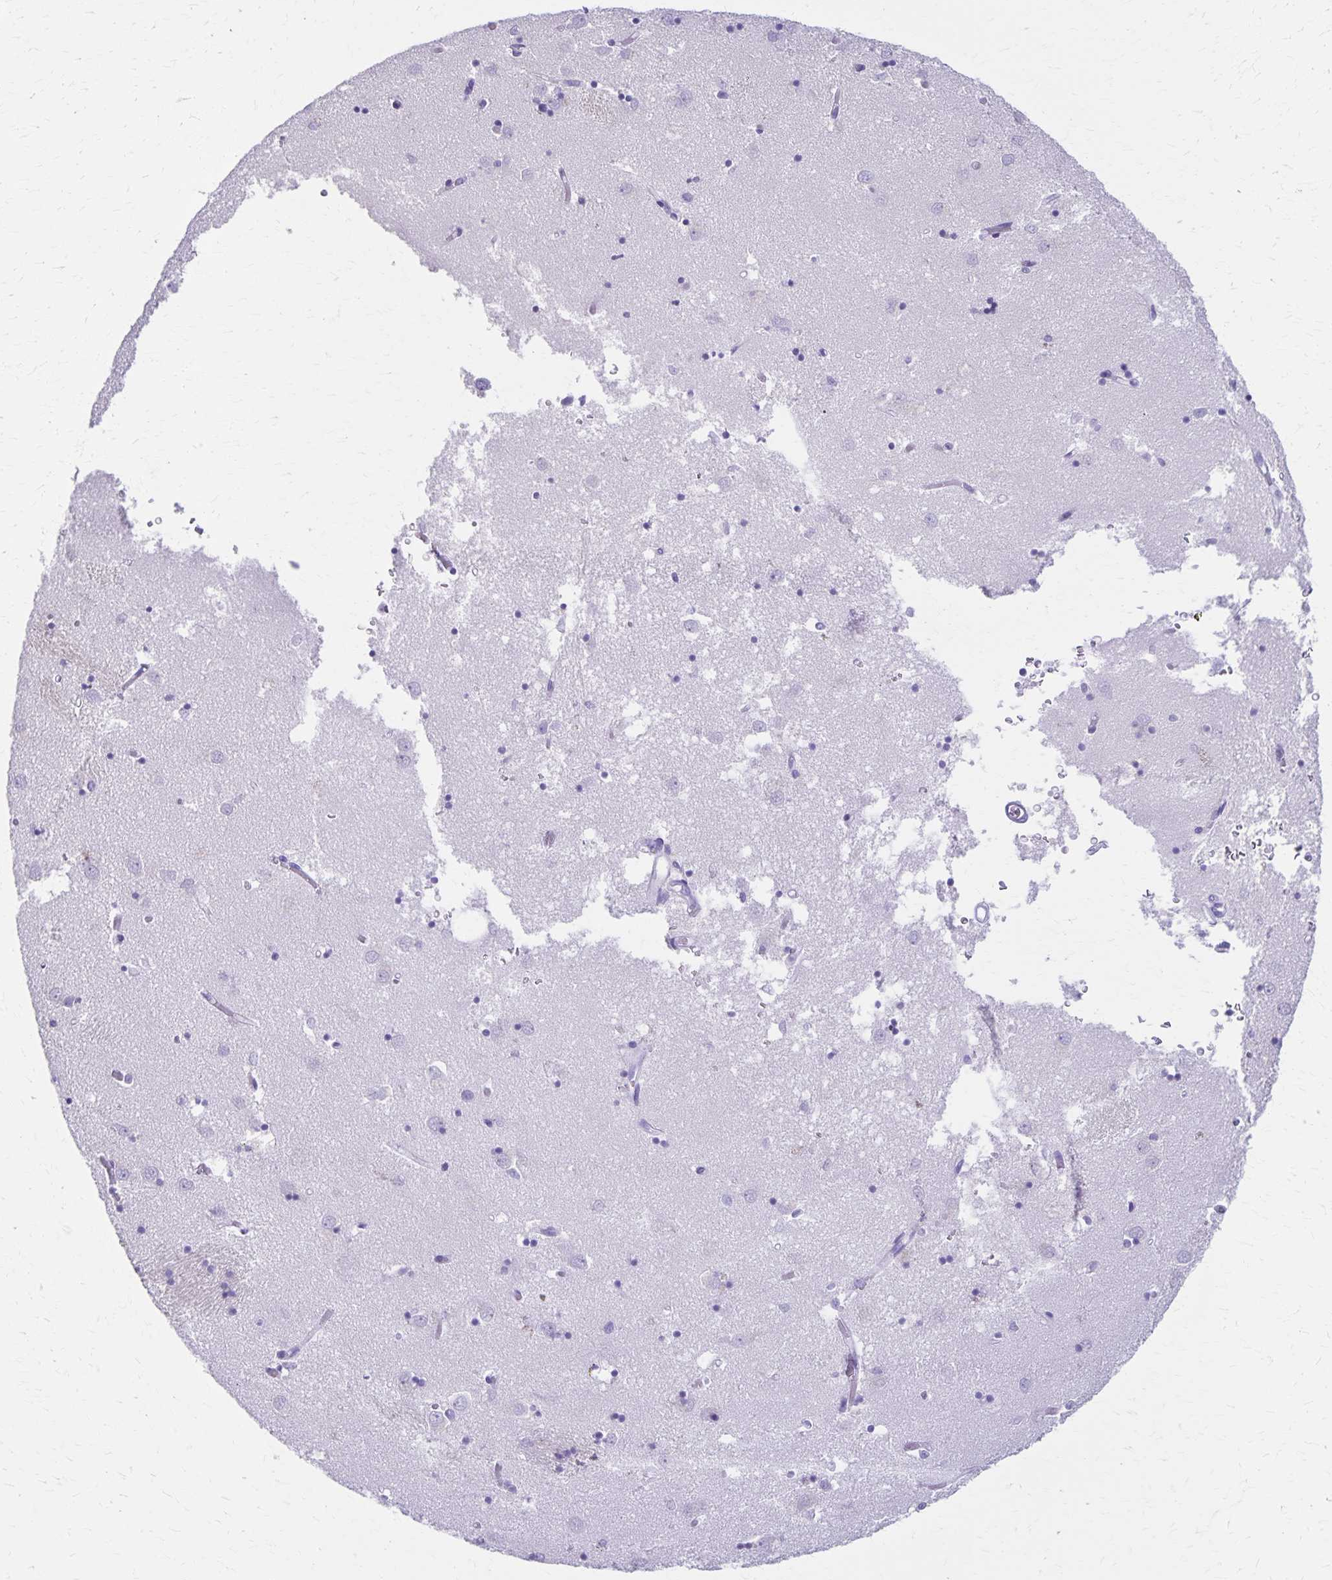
{"staining": {"intensity": "negative", "quantity": "none", "location": "none"}, "tissue": "caudate", "cell_type": "Glial cells", "image_type": "normal", "snomed": [{"axis": "morphology", "description": "Normal tissue, NOS"}, {"axis": "topography", "description": "Lateral ventricle wall"}], "caption": "Immunohistochemistry (IHC) micrograph of normal caudate: caudate stained with DAB (3,3'-diaminobenzidine) displays no significant protein expression in glial cells.", "gene": "DEFA5", "patient": {"sex": "male", "age": 70}}